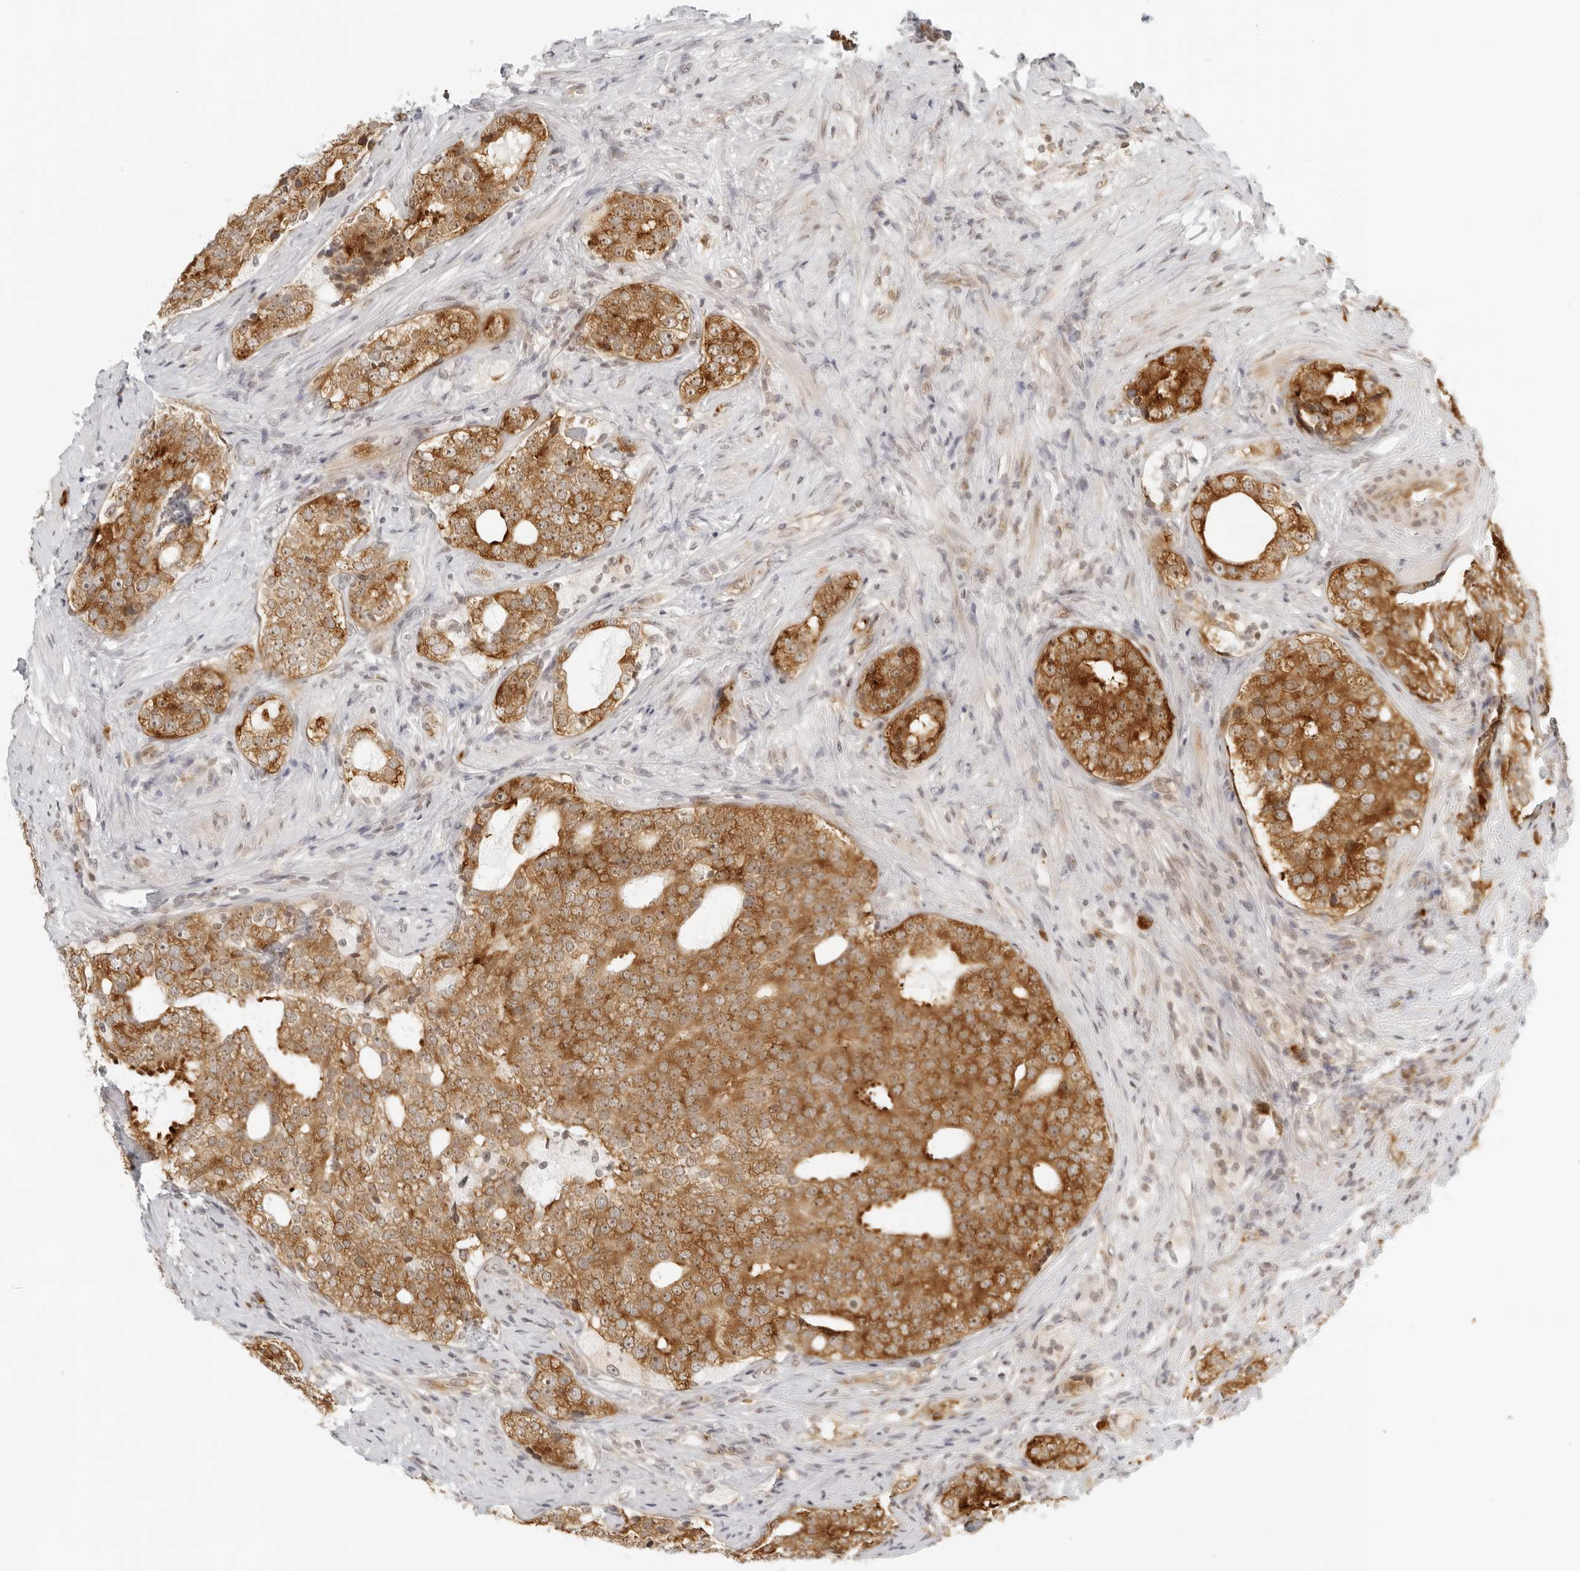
{"staining": {"intensity": "strong", "quantity": ">75%", "location": "cytoplasmic/membranous"}, "tissue": "prostate cancer", "cell_type": "Tumor cells", "image_type": "cancer", "snomed": [{"axis": "morphology", "description": "Adenocarcinoma, High grade"}, {"axis": "topography", "description": "Prostate"}], "caption": "Prostate adenocarcinoma (high-grade) was stained to show a protein in brown. There is high levels of strong cytoplasmic/membranous staining in about >75% of tumor cells. (DAB (3,3'-diaminobenzidine) IHC with brightfield microscopy, high magnification).", "gene": "EIF4G1", "patient": {"sex": "male", "age": 56}}